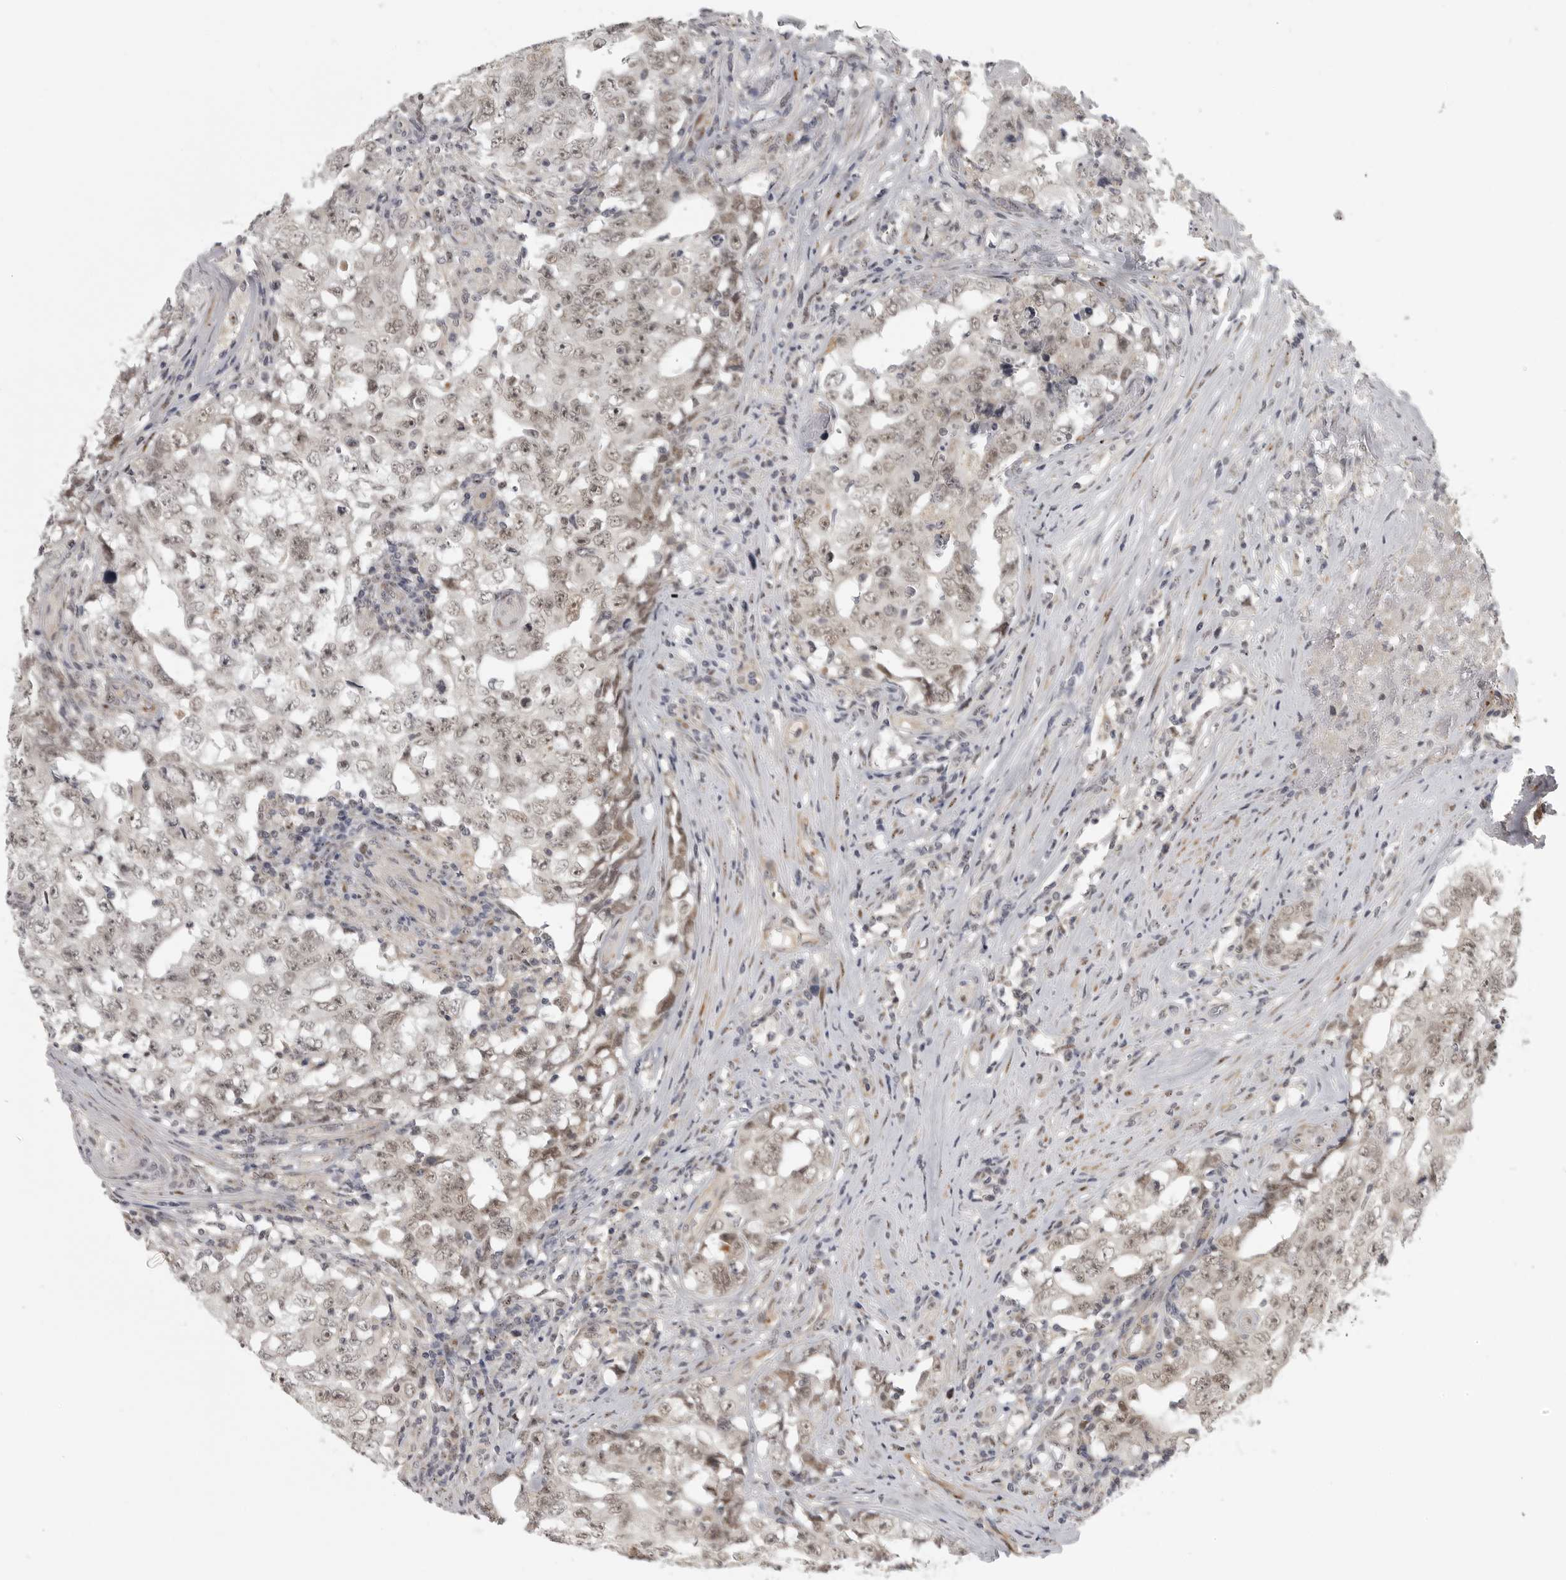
{"staining": {"intensity": "weak", "quantity": ">75%", "location": "nuclear"}, "tissue": "testis cancer", "cell_type": "Tumor cells", "image_type": "cancer", "snomed": [{"axis": "morphology", "description": "Carcinoma, Embryonal, NOS"}, {"axis": "topography", "description": "Testis"}], "caption": "Testis embryonal carcinoma stained with DAB (3,3'-diaminobenzidine) immunohistochemistry shows low levels of weak nuclear staining in approximately >75% of tumor cells.", "gene": "POLE2", "patient": {"sex": "male", "age": 26}}